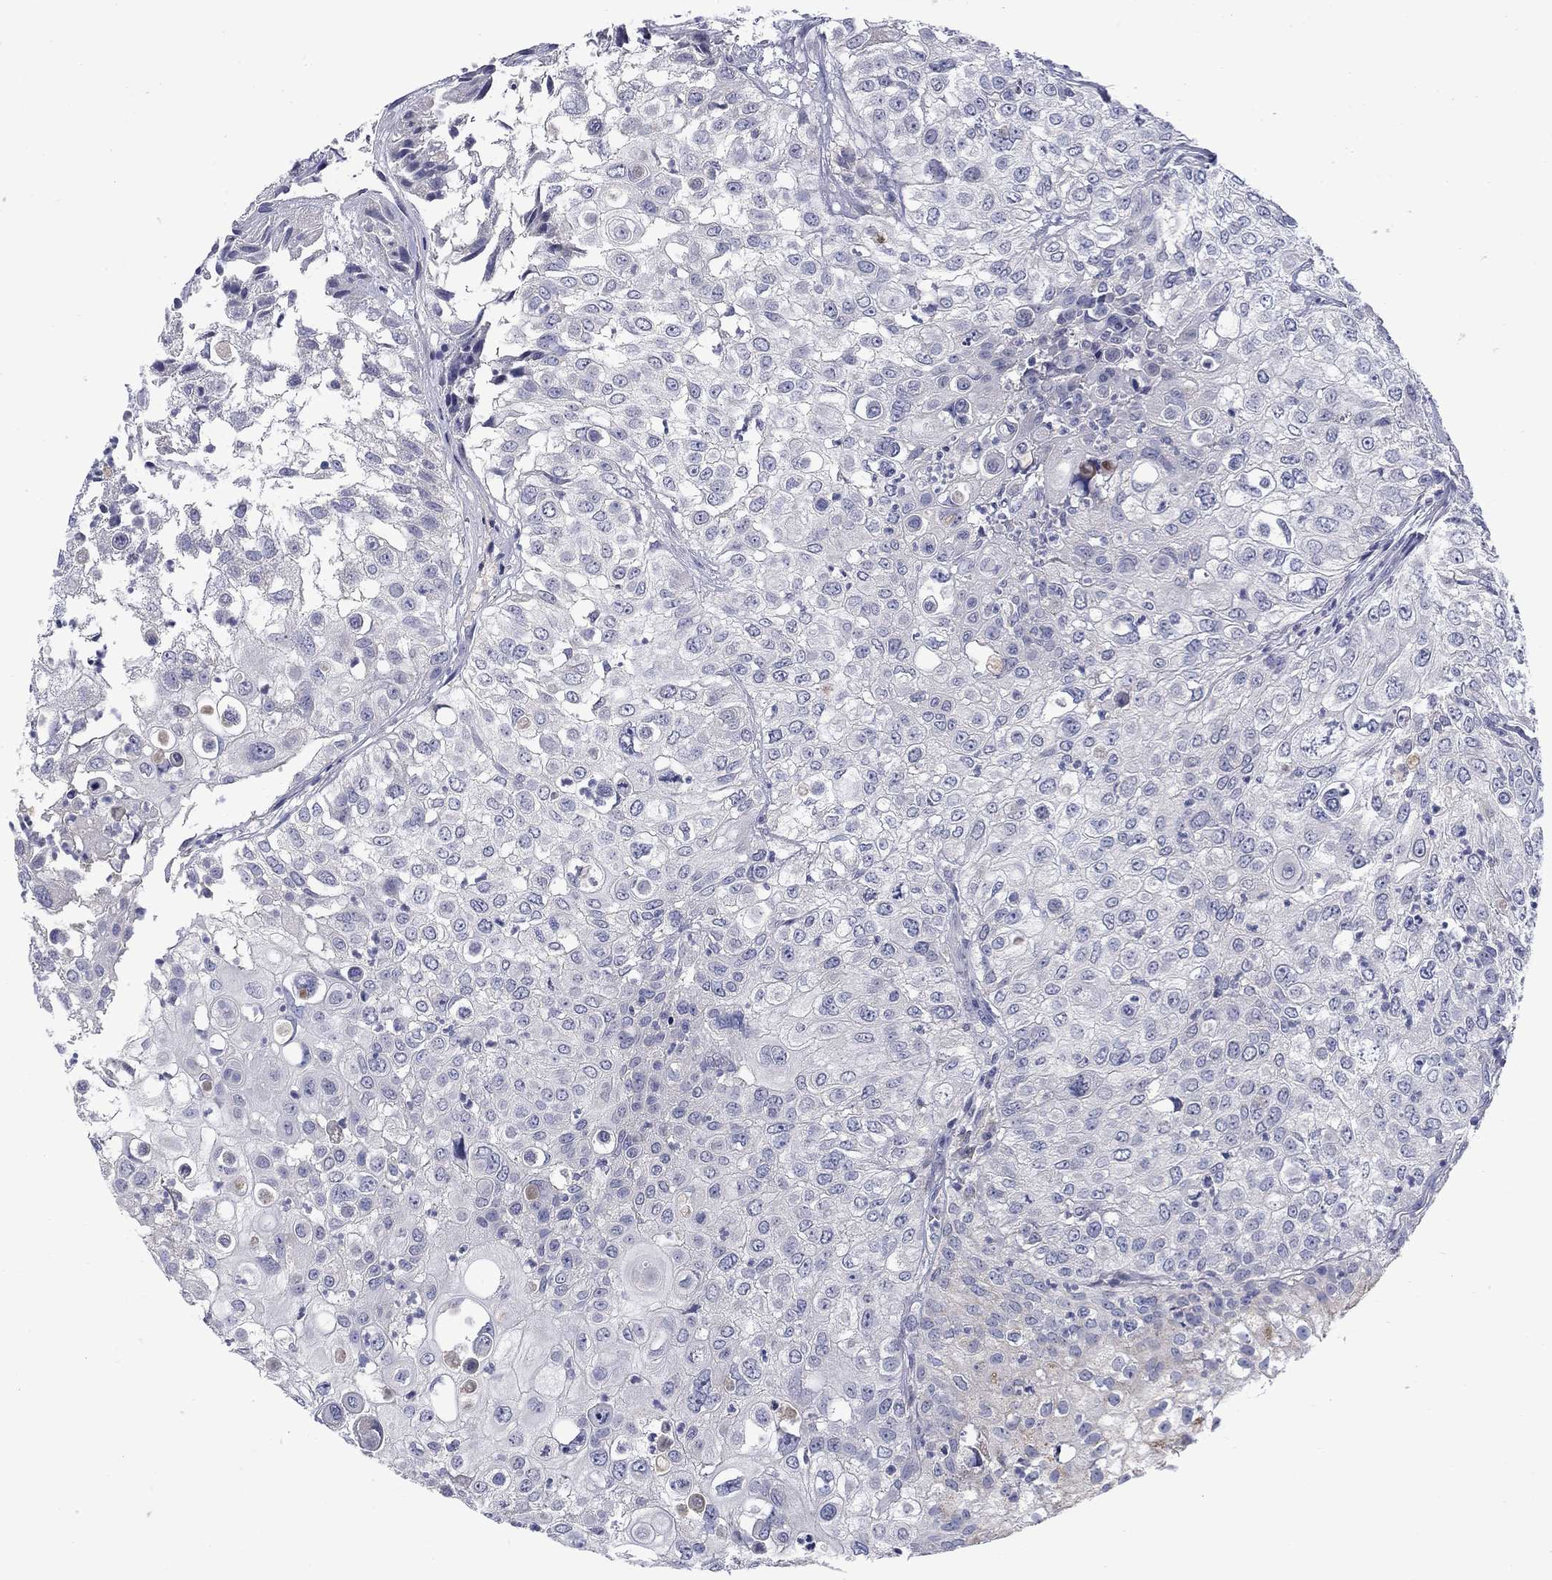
{"staining": {"intensity": "negative", "quantity": "none", "location": "none"}, "tissue": "urothelial cancer", "cell_type": "Tumor cells", "image_type": "cancer", "snomed": [{"axis": "morphology", "description": "Urothelial carcinoma, High grade"}, {"axis": "topography", "description": "Urinary bladder"}], "caption": "Immunohistochemical staining of urothelial cancer displays no significant staining in tumor cells. (Stains: DAB (3,3'-diaminobenzidine) immunohistochemistry with hematoxylin counter stain, Microscopy: brightfield microscopy at high magnification).", "gene": "FRK", "patient": {"sex": "female", "age": 79}}